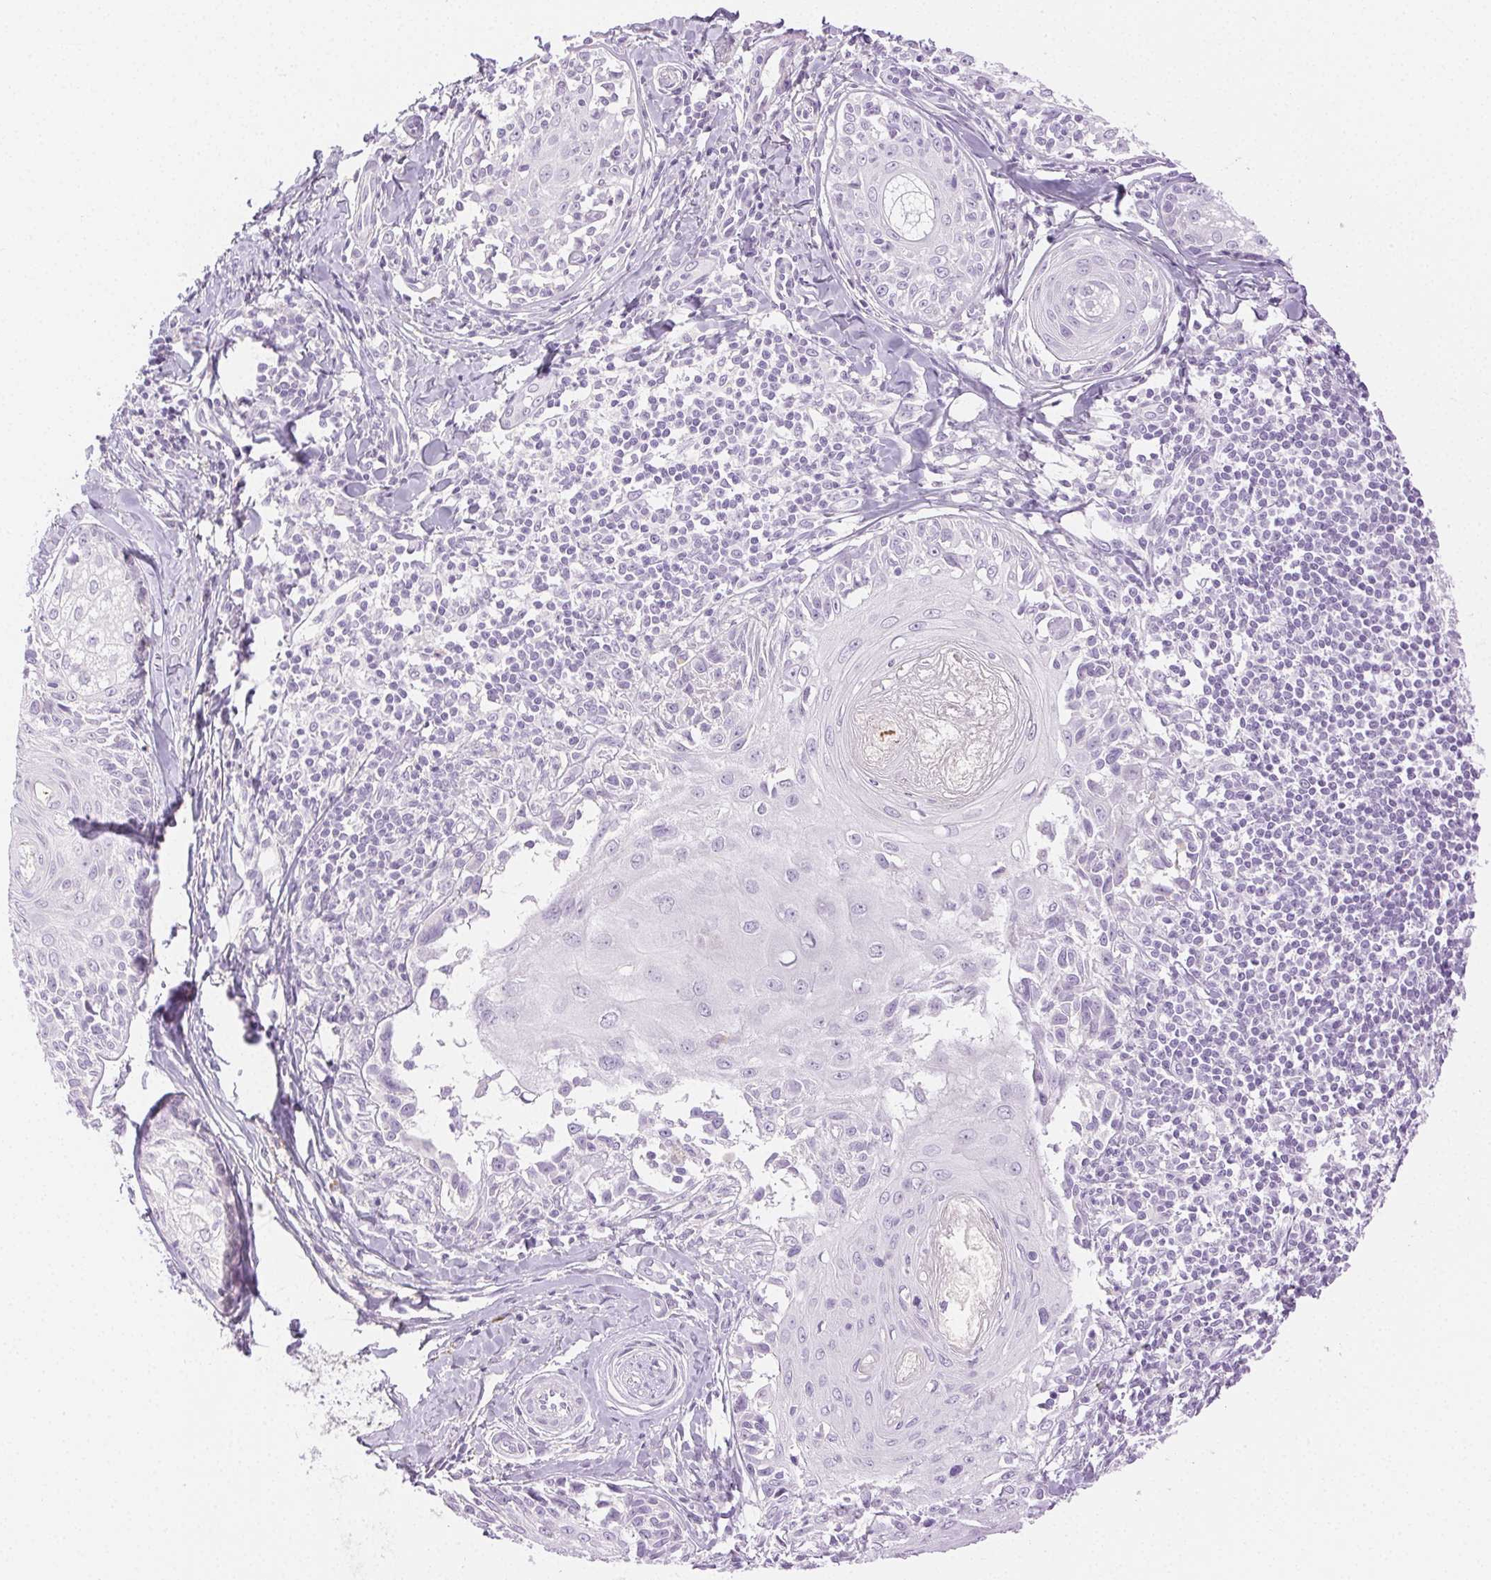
{"staining": {"intensity": "negative", "quantity": "none", "location": "none"}, "tissue": "melanoma", "cell_type": "Tumor cells", "image_type": "cancer", "snomed": [{"axis": "morphology", "description": "Malignant melanoma, NOS"}, {"axis": "topography", "description": "Skin"}], "caption": "Tumor cells show no significant protein expression in malignant melanoma.", "gene": "SPACA4", "patient": {"sex": "female", "age": 86}}